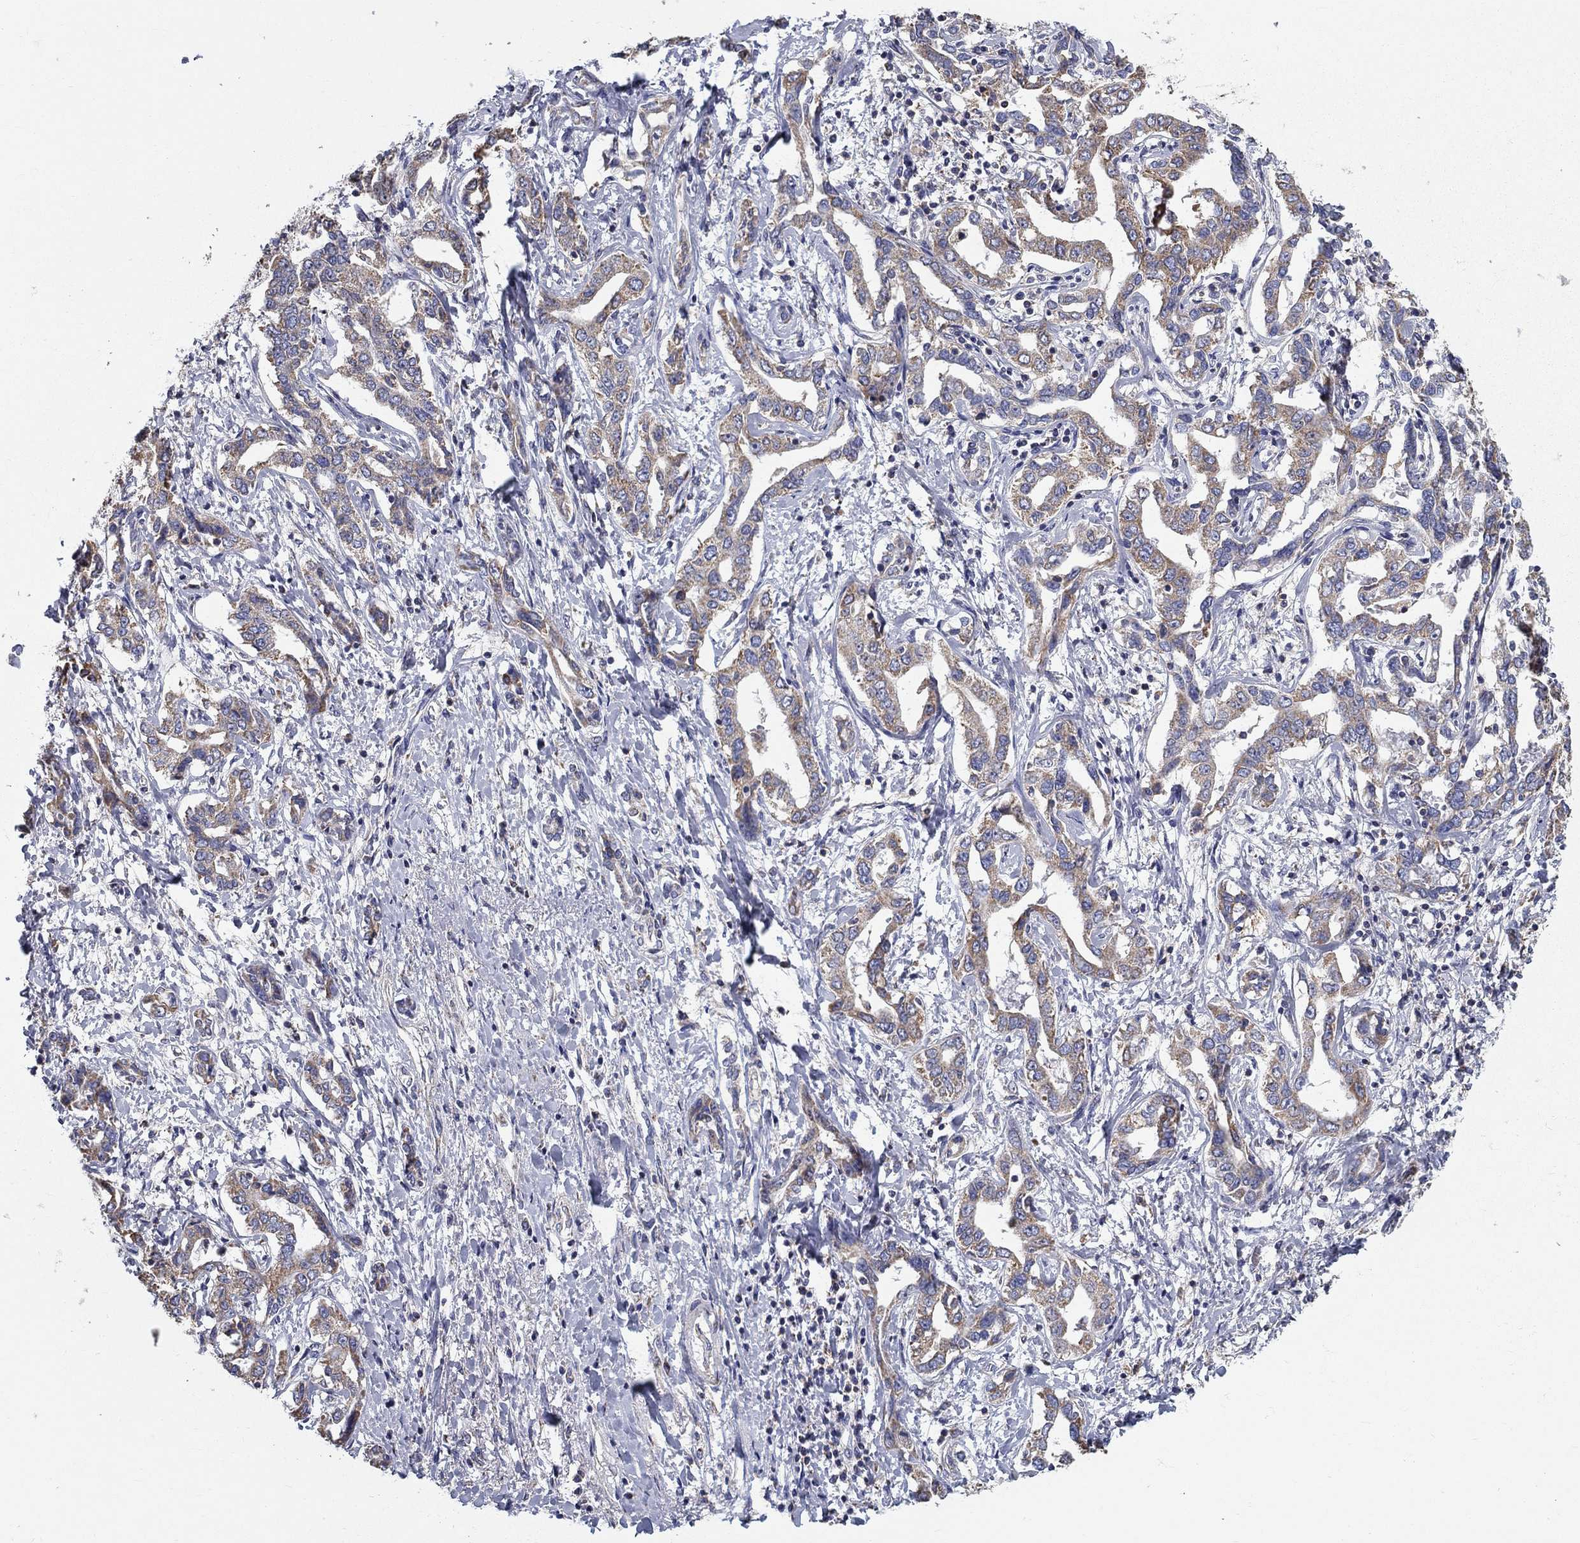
{"staining": {"intensity": "moderate", "quantity": ">75%", "location": "cytoplasmic/membranous"}, "tissue": "liver cancer", "cell_type": "Tumor cells", "image_type": "cancer", "snomed": [{"axis": "morphology", "description": "Cholangiocarcinoma"}, {"axis": "topography", "description": "Liver"}], "caption": "Immunohistochemical staining of human liver cancer (cholangiocarcinoma) exhibits medium levels of moderate cytoplasmic/membranous protein positivity in approximately >75% of tumor cells. (IHC, brightfield microscopy, high magnification).", "gene": "NME5", "patient": {"sex": "male", "age": 59}}